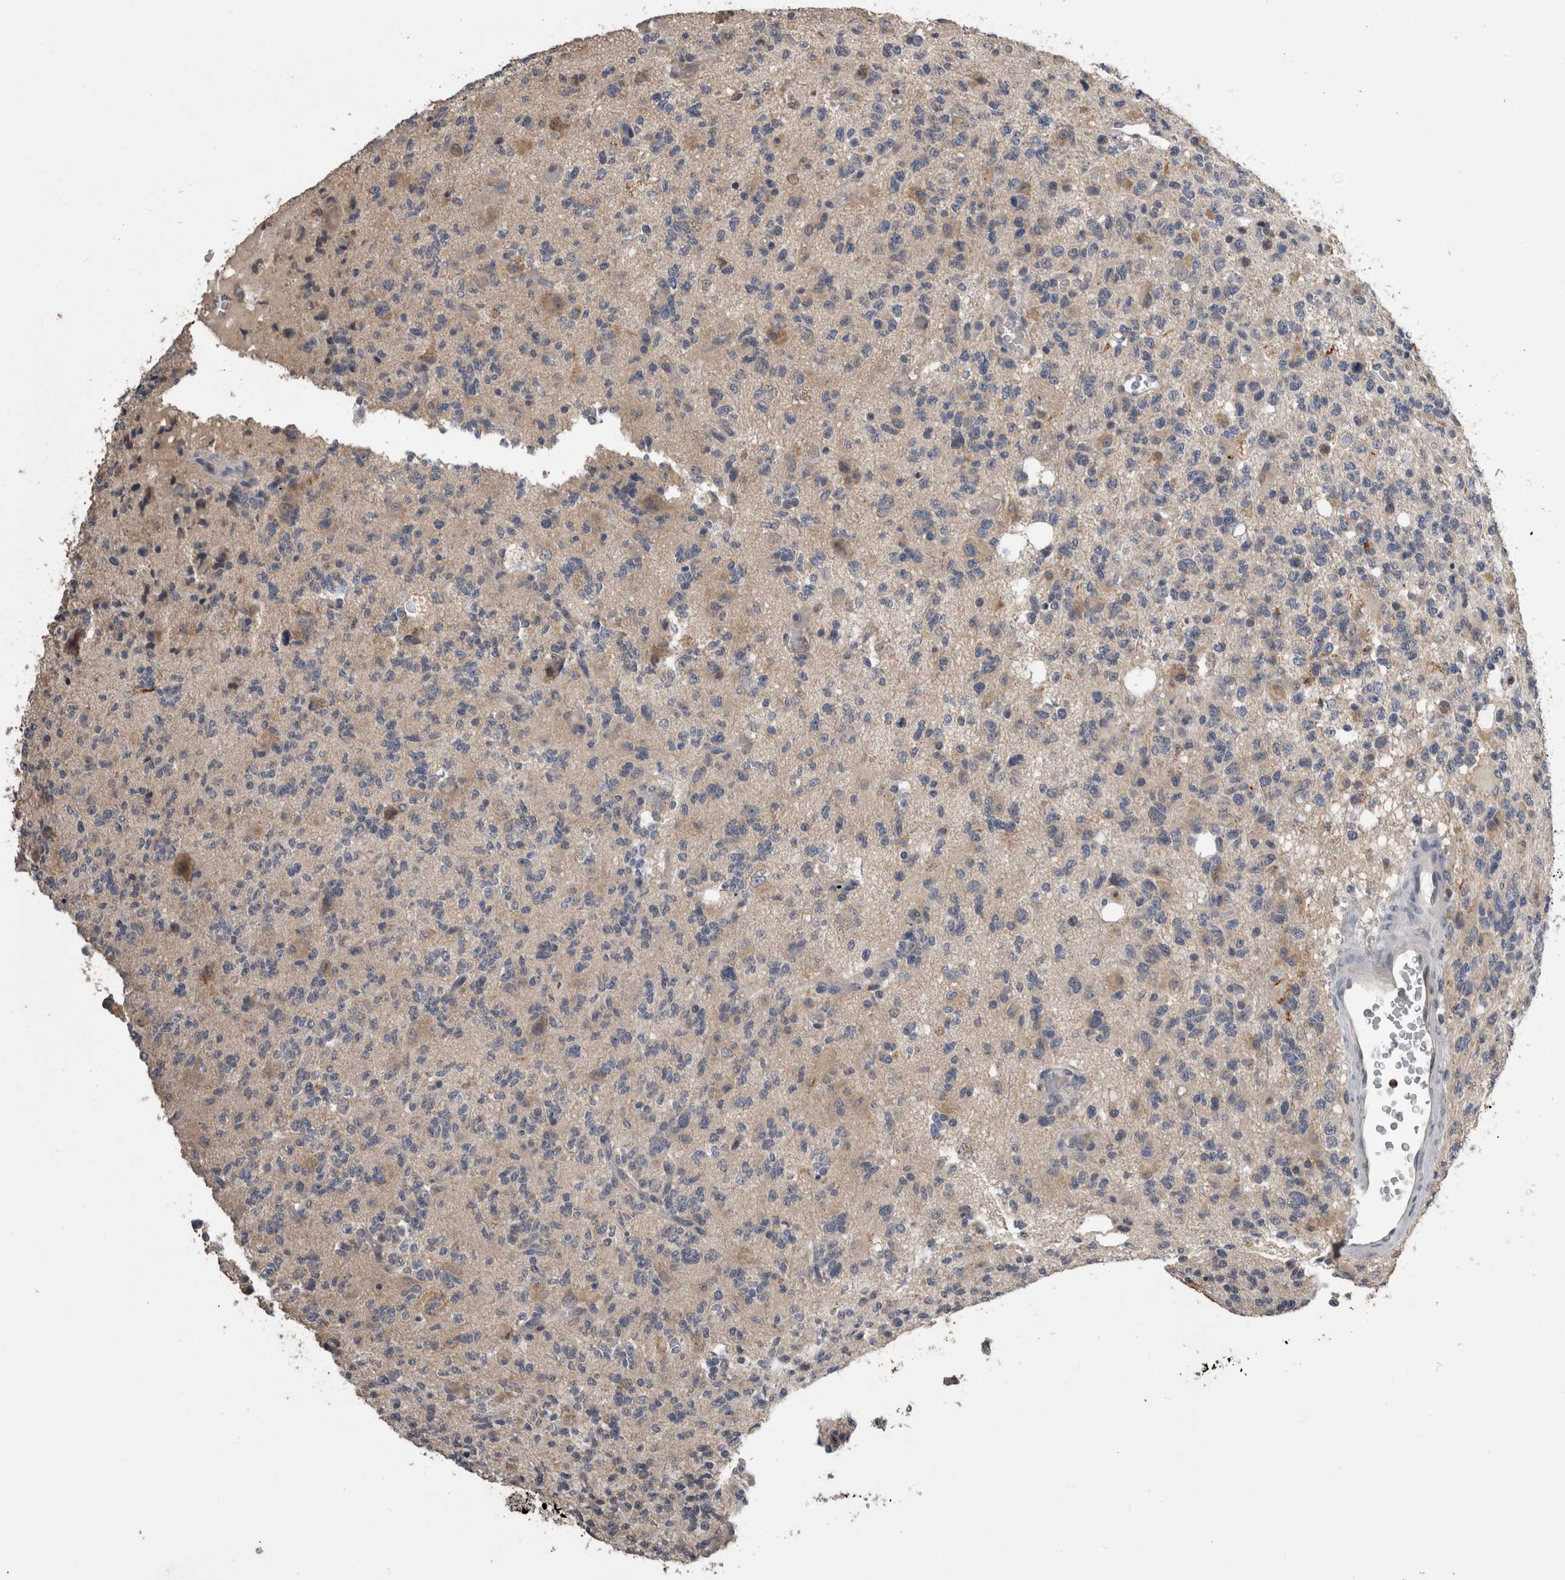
{"staining": {"intensity": "negative", "quantity": "none", "location": "none"}, "tissue": "glioma", "cell_type": "Tumor cells", "image_type": "cancer", "snomed": [{"axis": "morphology", "description": "Glioma, malignant, High grade"}, {"axis": "topography", "description": "Brain"}], "caption": "Immunohistochemistry (IHC) image of neoplastic tissue: malignant high-grade glioma stained with DAB (3,3'-diaminobenzidine) reveals no significant protein positivity in tumor cells.", "gene": "ANXA13", "patient": {"sex": "female", "age": 62}}